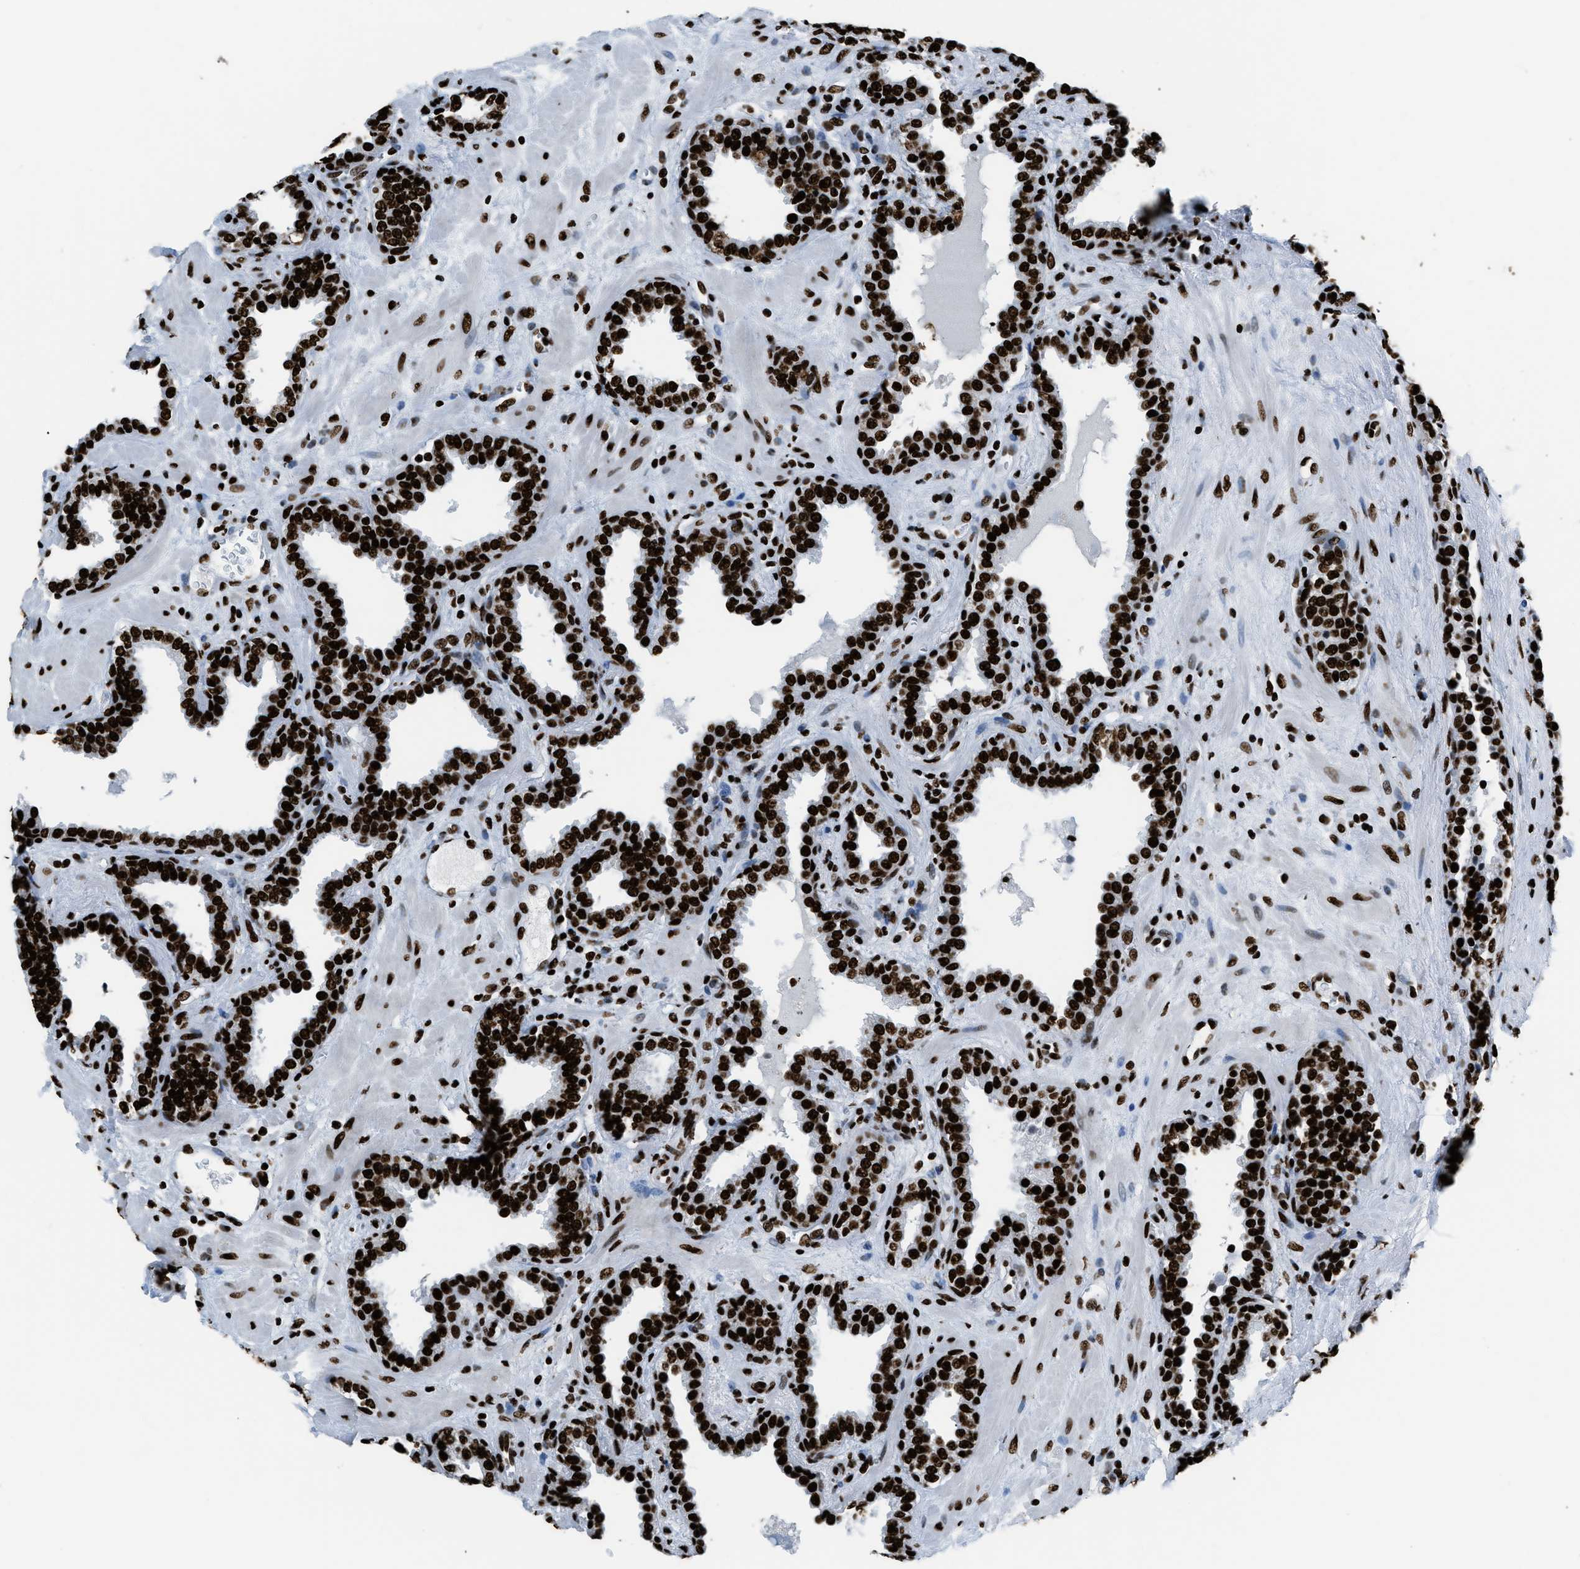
{"staining": {"intensity": "strong", "quantity": ">75%", "location": "nuclear"}, "tissue": "prostate", "cell_type": "Glandular cells", "image_type": "normal", "snomed": [{"axis": "morphology", "description": "Normal tissue, NOS"}, {"axis": "topography", "description": "Prostate"}], "caption": "Protein staining displays strong nuclear expression in about >75% of glandular cells in normal prostate.", "gene": "HNRNPM", "patient": {"sex": "male", "age": 51}}